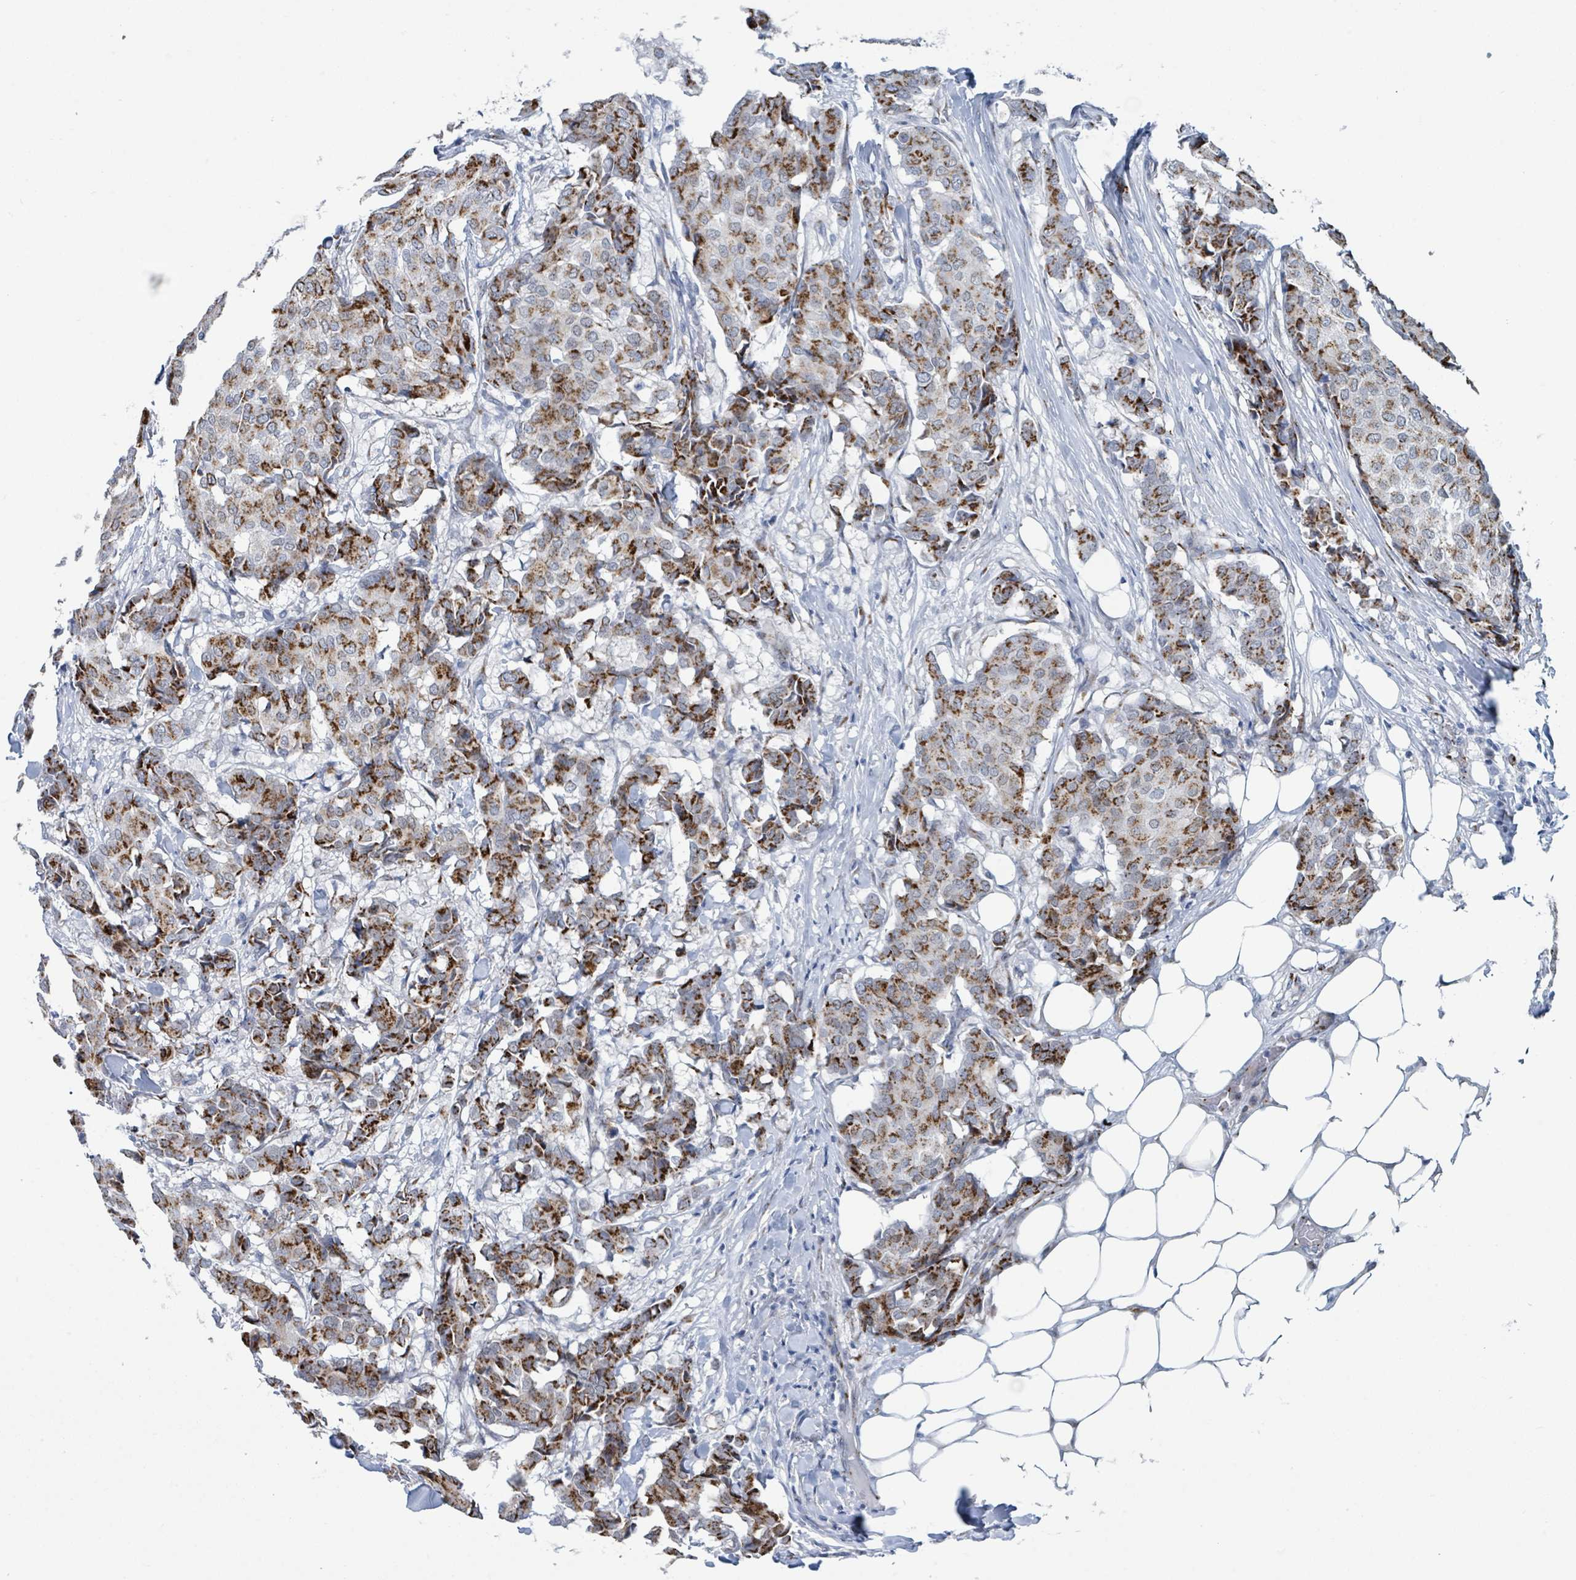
{"staining": {"intensity": "strong", "quantity": "25%-75%", "location": "cytoplasmic/membranous"}, "tissue": "breast cancer", "cell_type": "Tumor cells", "image_type": "cancer", "snomed": [{"axis": "morphology", "description": "Duct carcinoma"}, {"axis": "topography", "description": "Breast"}], "caption": "Breast infiltrating ductal carcinoma tissue demonstrates strong cytoplasmic/membranous positivity in approximately 25%-75% of tumor cells", "gene": "DCAF5", "patient": {"sex": "female", "age": 75}}